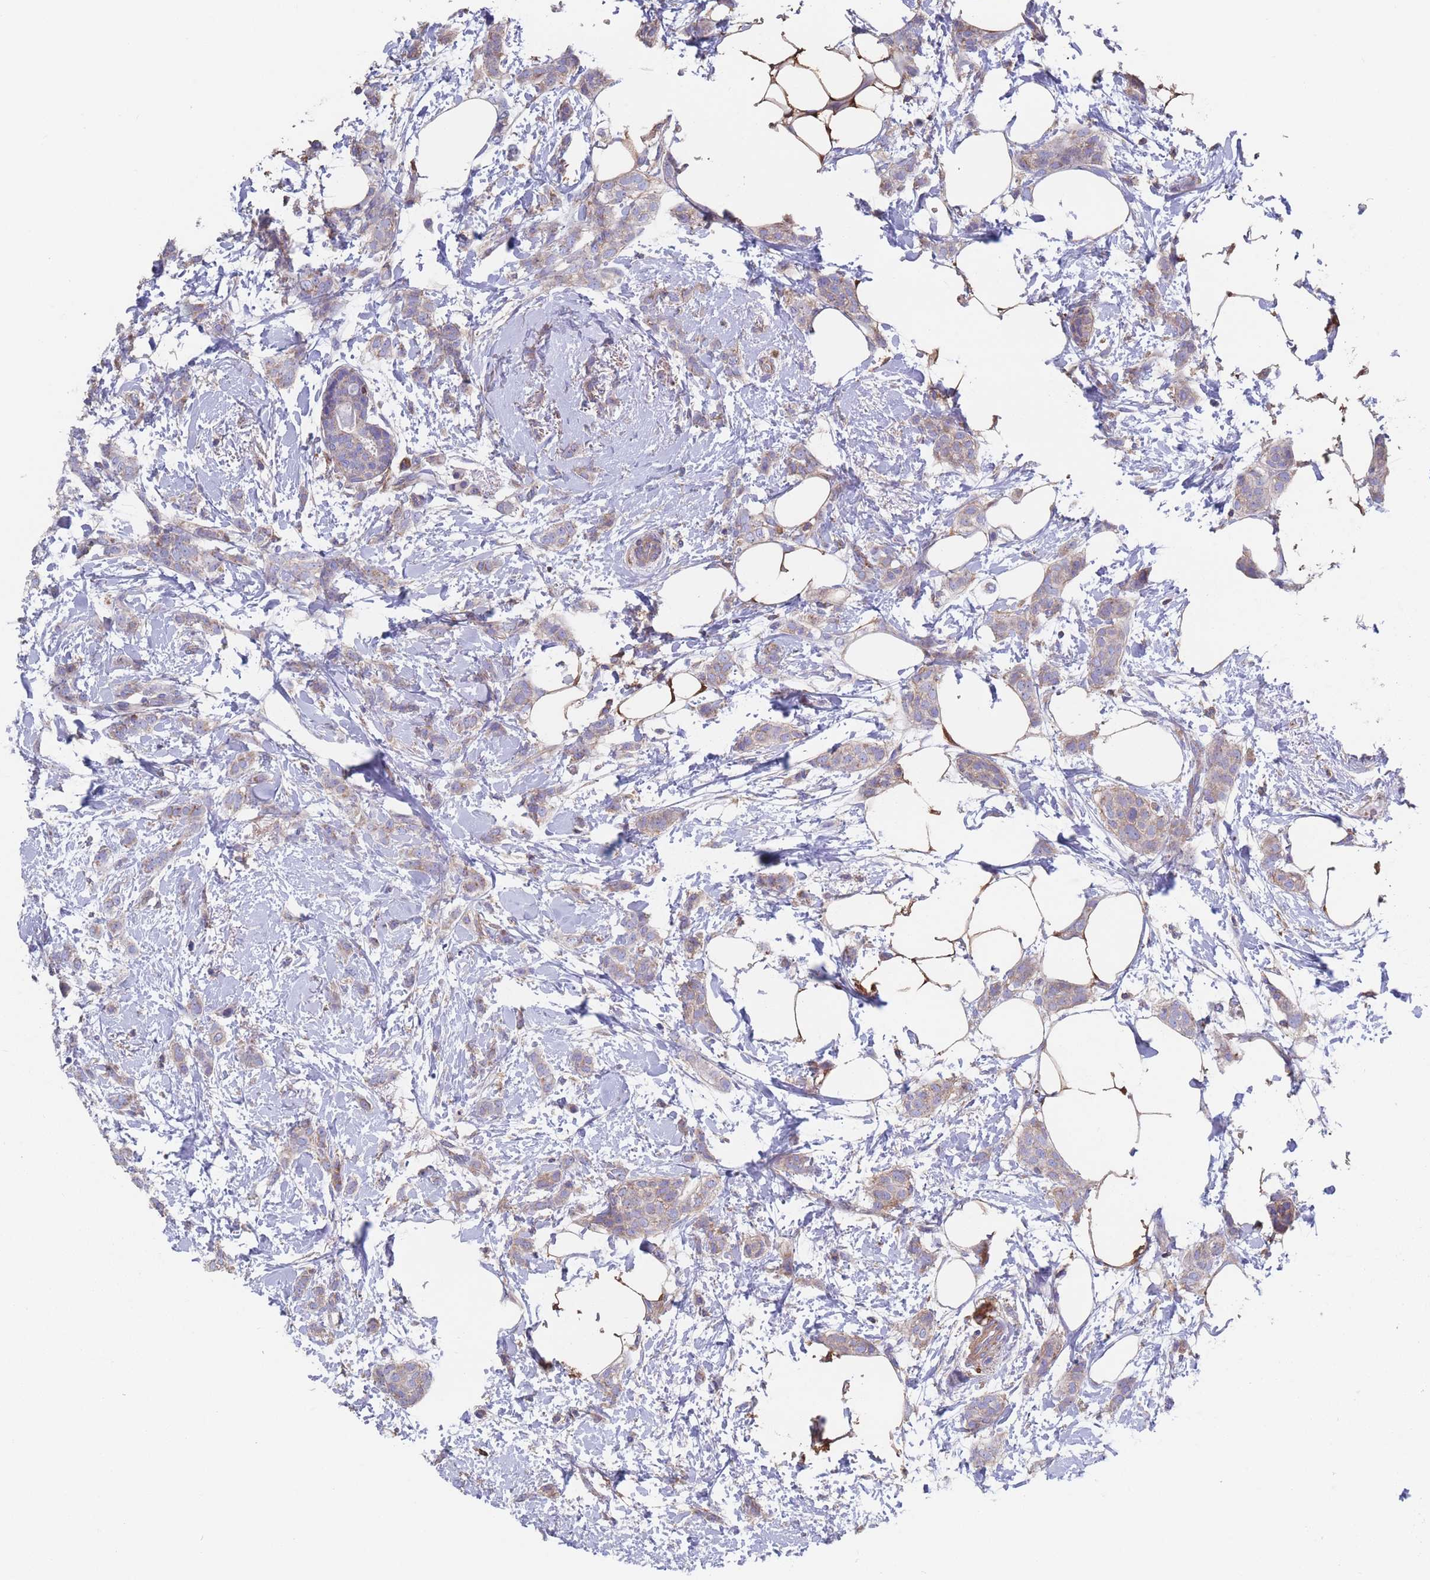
{"staining": {"intensity": "weak", "quantity": ">75%", "location": "cytoplasmic/membranous"}, "tissue": "breast cancer", "cell_type": "Tumor cells", "image_type": "cancer", "snomed": [{"axis": "morphology", "description": "Duct carcinoma"}, {"axis": "topography", "description": "Breast"}], "caption": "Immunohistochemistry micrograph of infiltrating ductal carcinoma (breast) stained for a protein (brown), which shows low levels of weak cytoplasmic/membranous positivity in approximately >75% of tumor cells.", "gene": "ADH1A", "patient": {"sex": "female", "age": 72}}